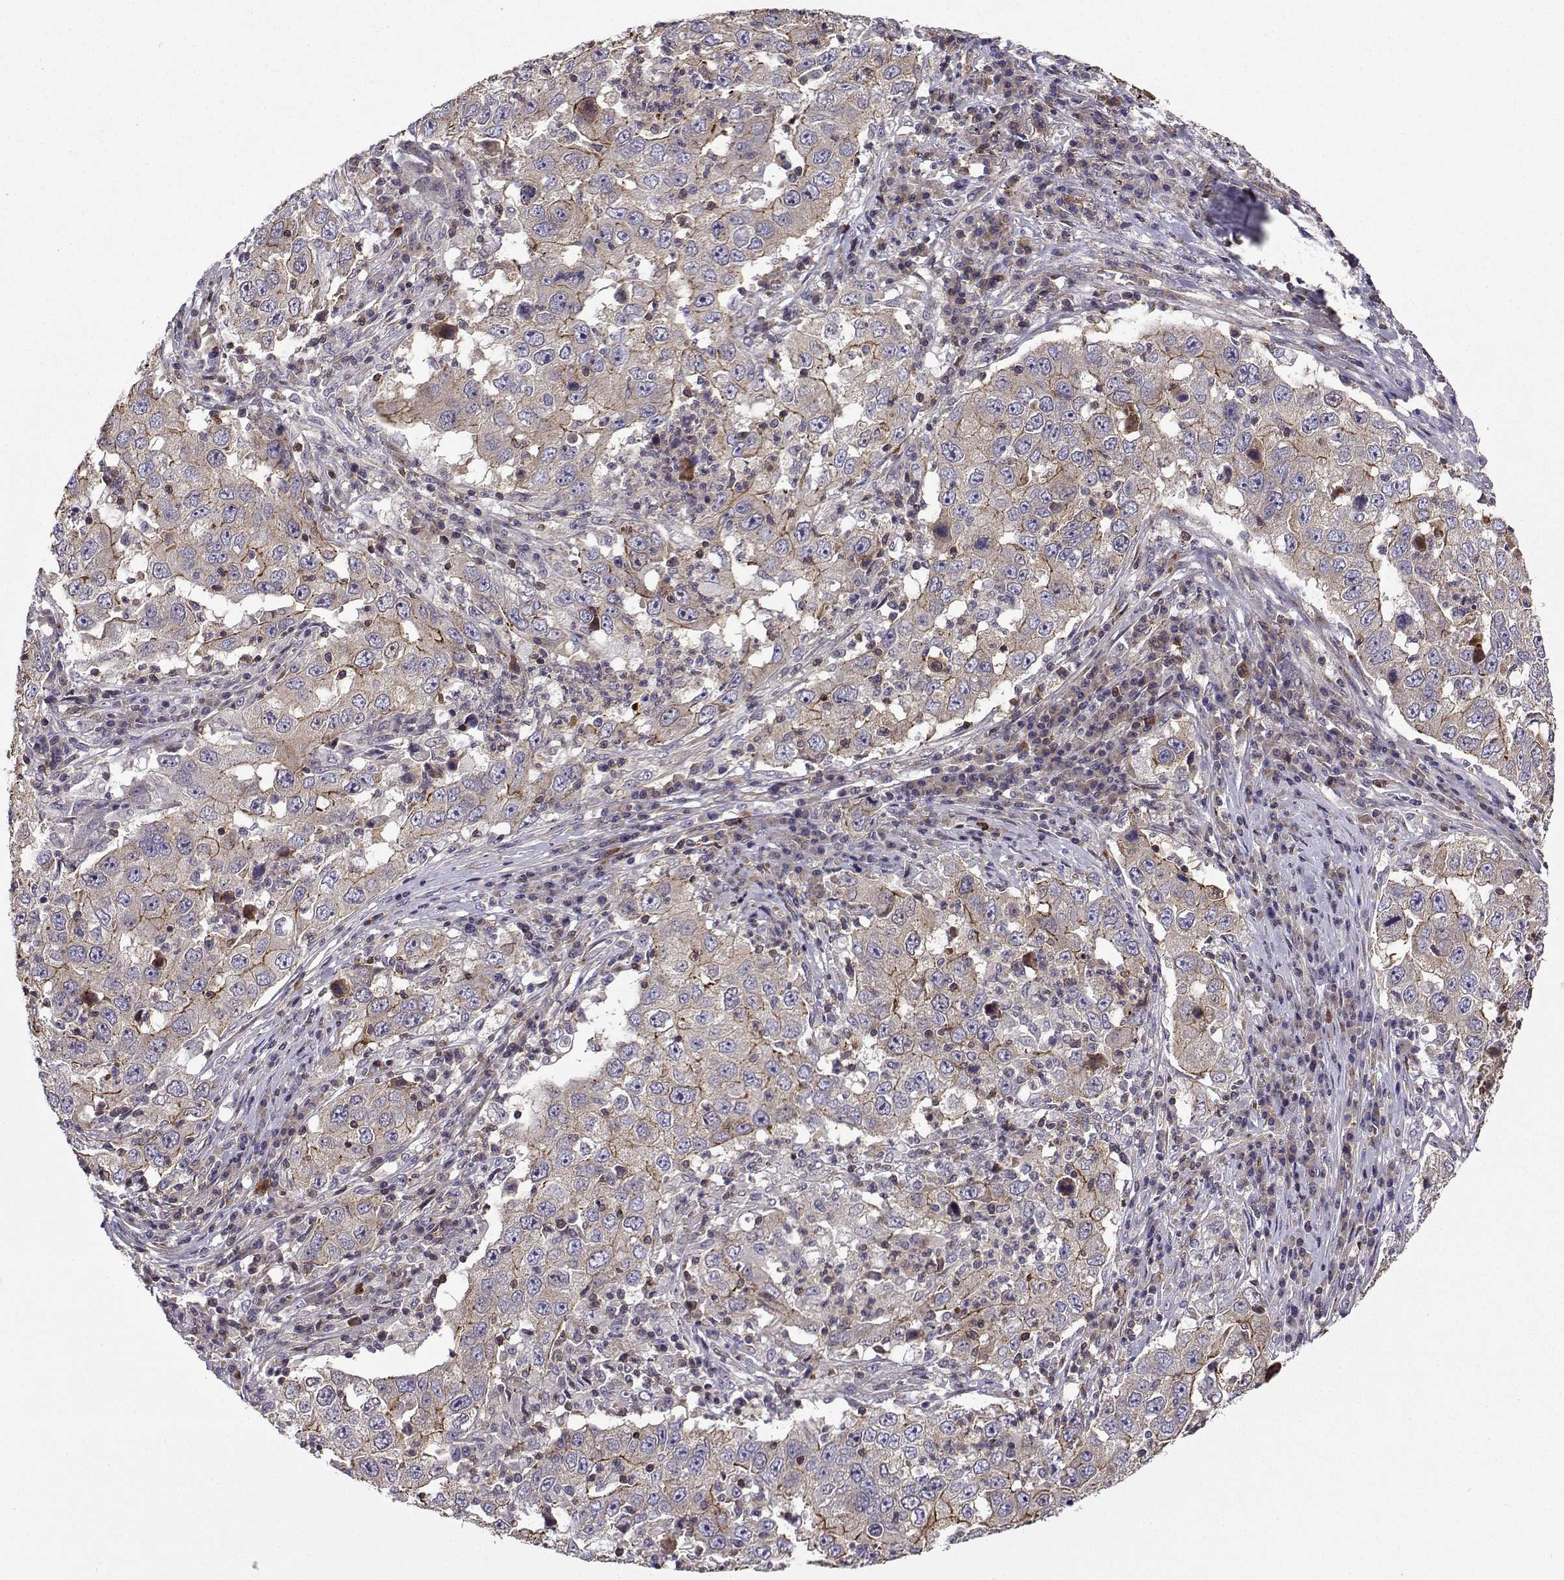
{"staining": {"intensity": "strong", "quantity": "<25%", "location": "cytoplasmic/membranous"}, "tissue": "lung cancer", "cell_type": "Tumor cells", "image_type": "cancer", "snomed": [{"axis": "morphology", "description": "Adenocarcinoma, NOS"}, {"axis": "topography", "description": "Lung"}], "caption": "Tumor cells reveal medium levels of strong cytoplasmic/membranous staining in about <25% of cells in adenocarcinoma (lung).", "gene": "ITGB8", "patient": {"sex": "male", "age": 73}}